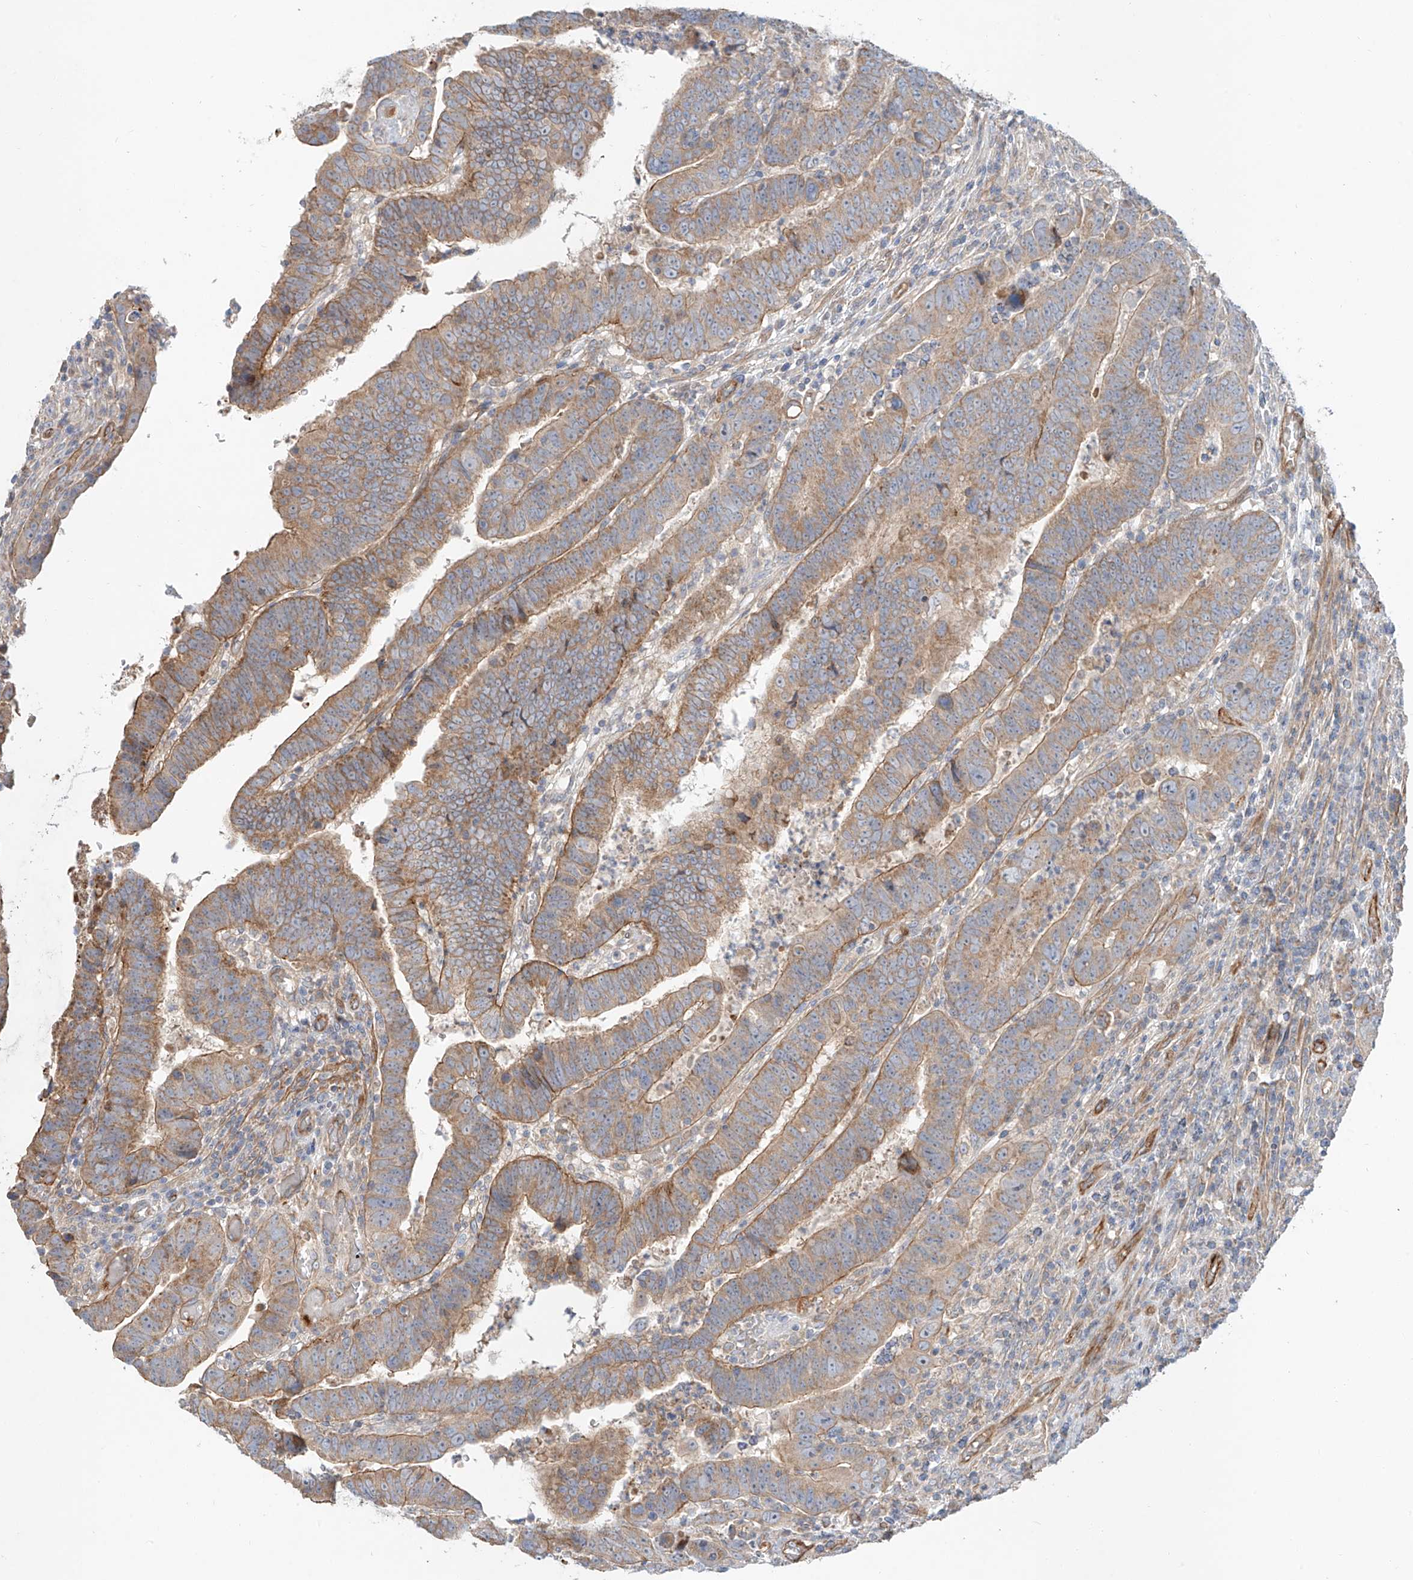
{"staining": {"intensity": "moderate", "quantity": ">75%", "location": "cytoplasmic/membranous"}, "tissue": "colorectal cancer", "cell_type": "Tumor cells", "image_type": "cancer", "snomed": [{"axis": "morphology", "description": "Normal tissue, NOS"}, {"axis": "morphology", "description": "Adenocarcinoma, NOS"}, {"axis": "topography", "description": "Rectum"}], "caption": "A photomicrograph showing moderate cytoplasmic/membranous staining in approximately >75% of tumor cells in adenocarcinoma (colorectal), as visualized by brown immunohistochemical staining.", "gene": "AJM1", "patient": {"sex": "female", "age": 65}}